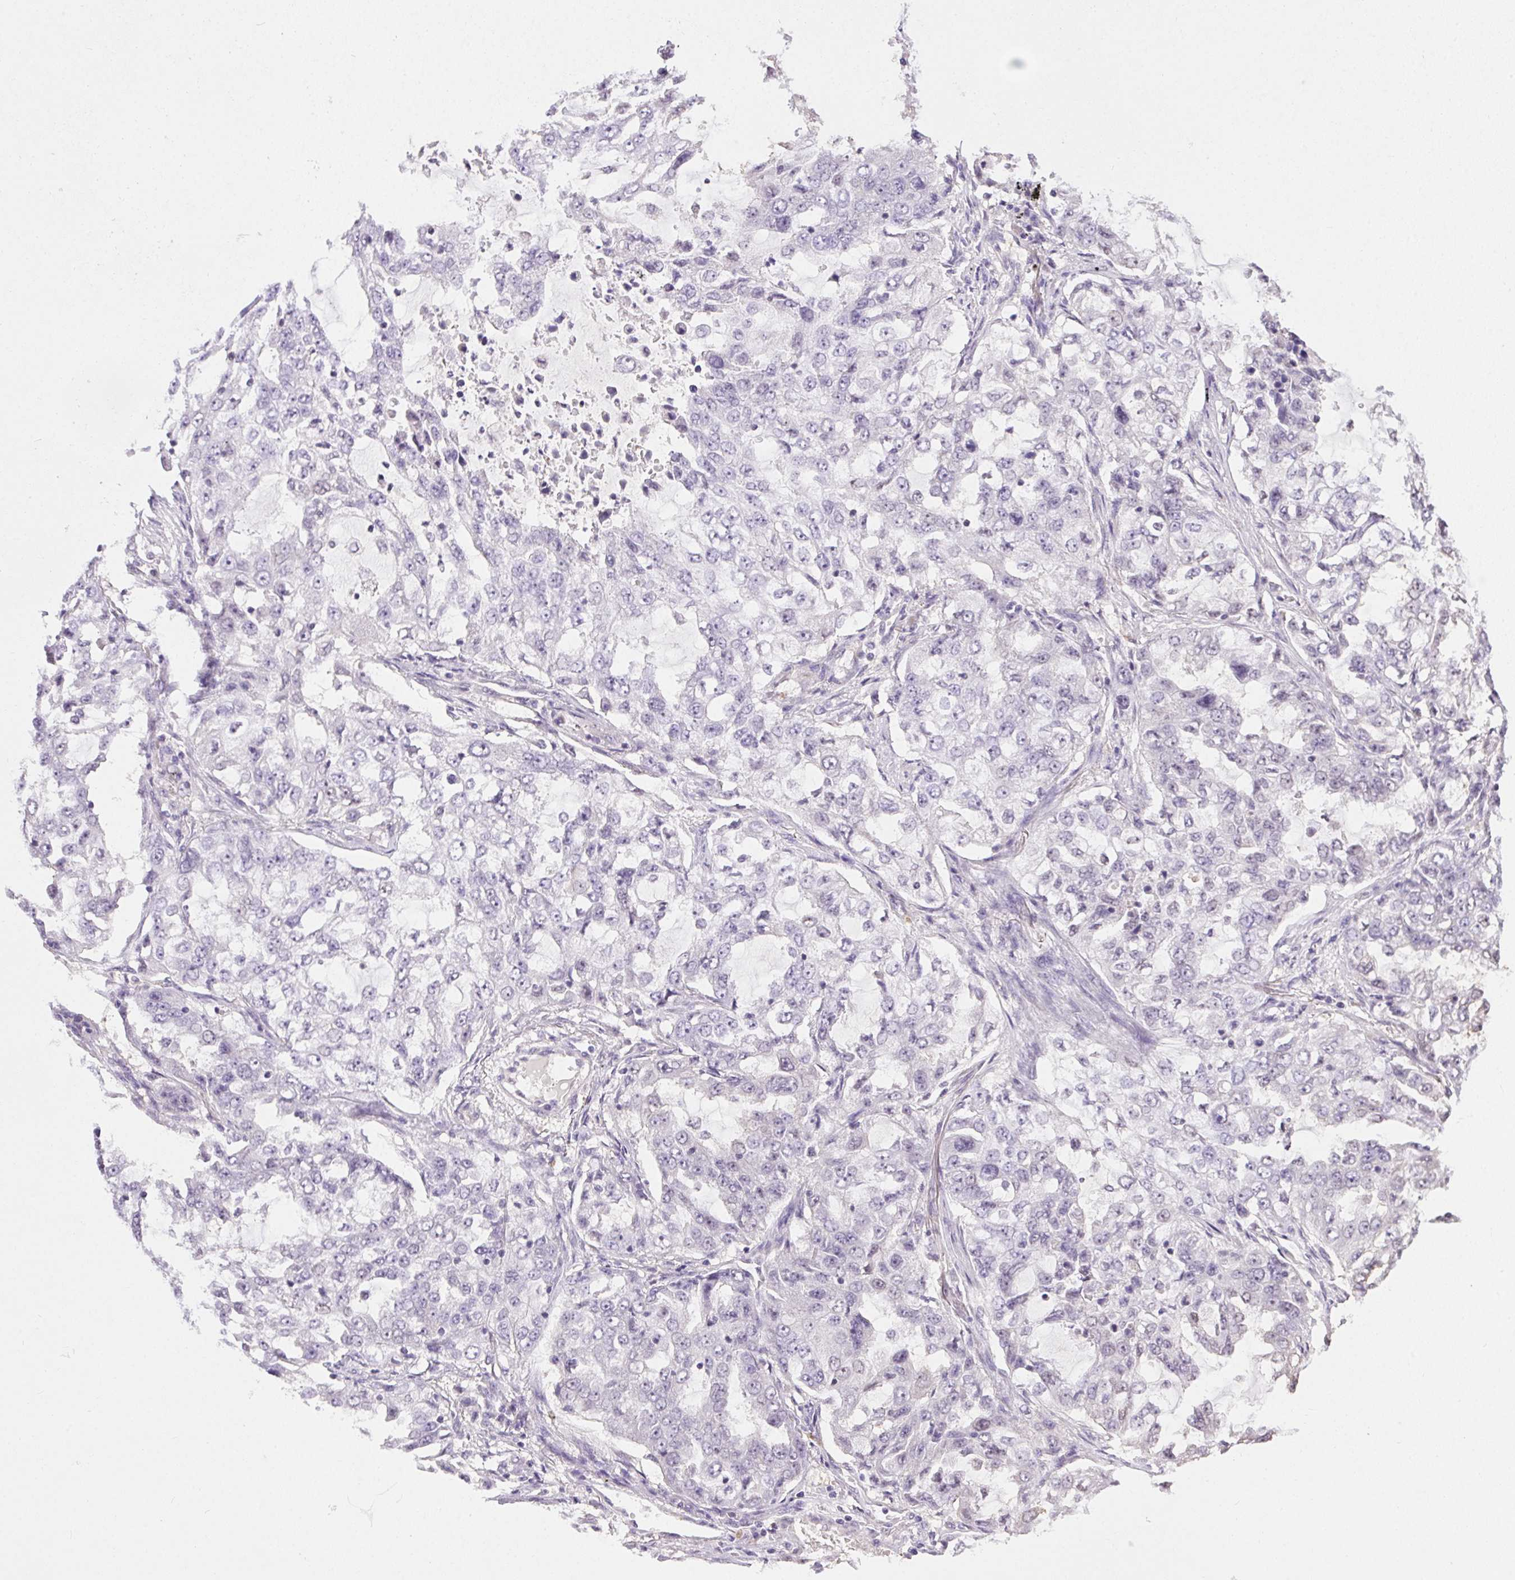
{"staining": {"intensity": "negative", "quantity": "none", "location": "none"}, "tissue": "lung cancer", "cell_type": "Tumor cells", "image_type": "cancer", "snomed": [{"axis": "morphology", "description": "Adenocarcinoma, NOS"}, {"axis": "topography", "description": "Lung"}], "caption": "A high-resolution histopathology image shows immunohistochemistry staining of lung adenocarcinoma, which demonstrates no significant expression in tumor cells. (Brightfield microscopy of DAB immunohistochemistry (IHC) at high magnification).", "gene": "SYCE2", "patient": {"sex": "female", "age": 61}}